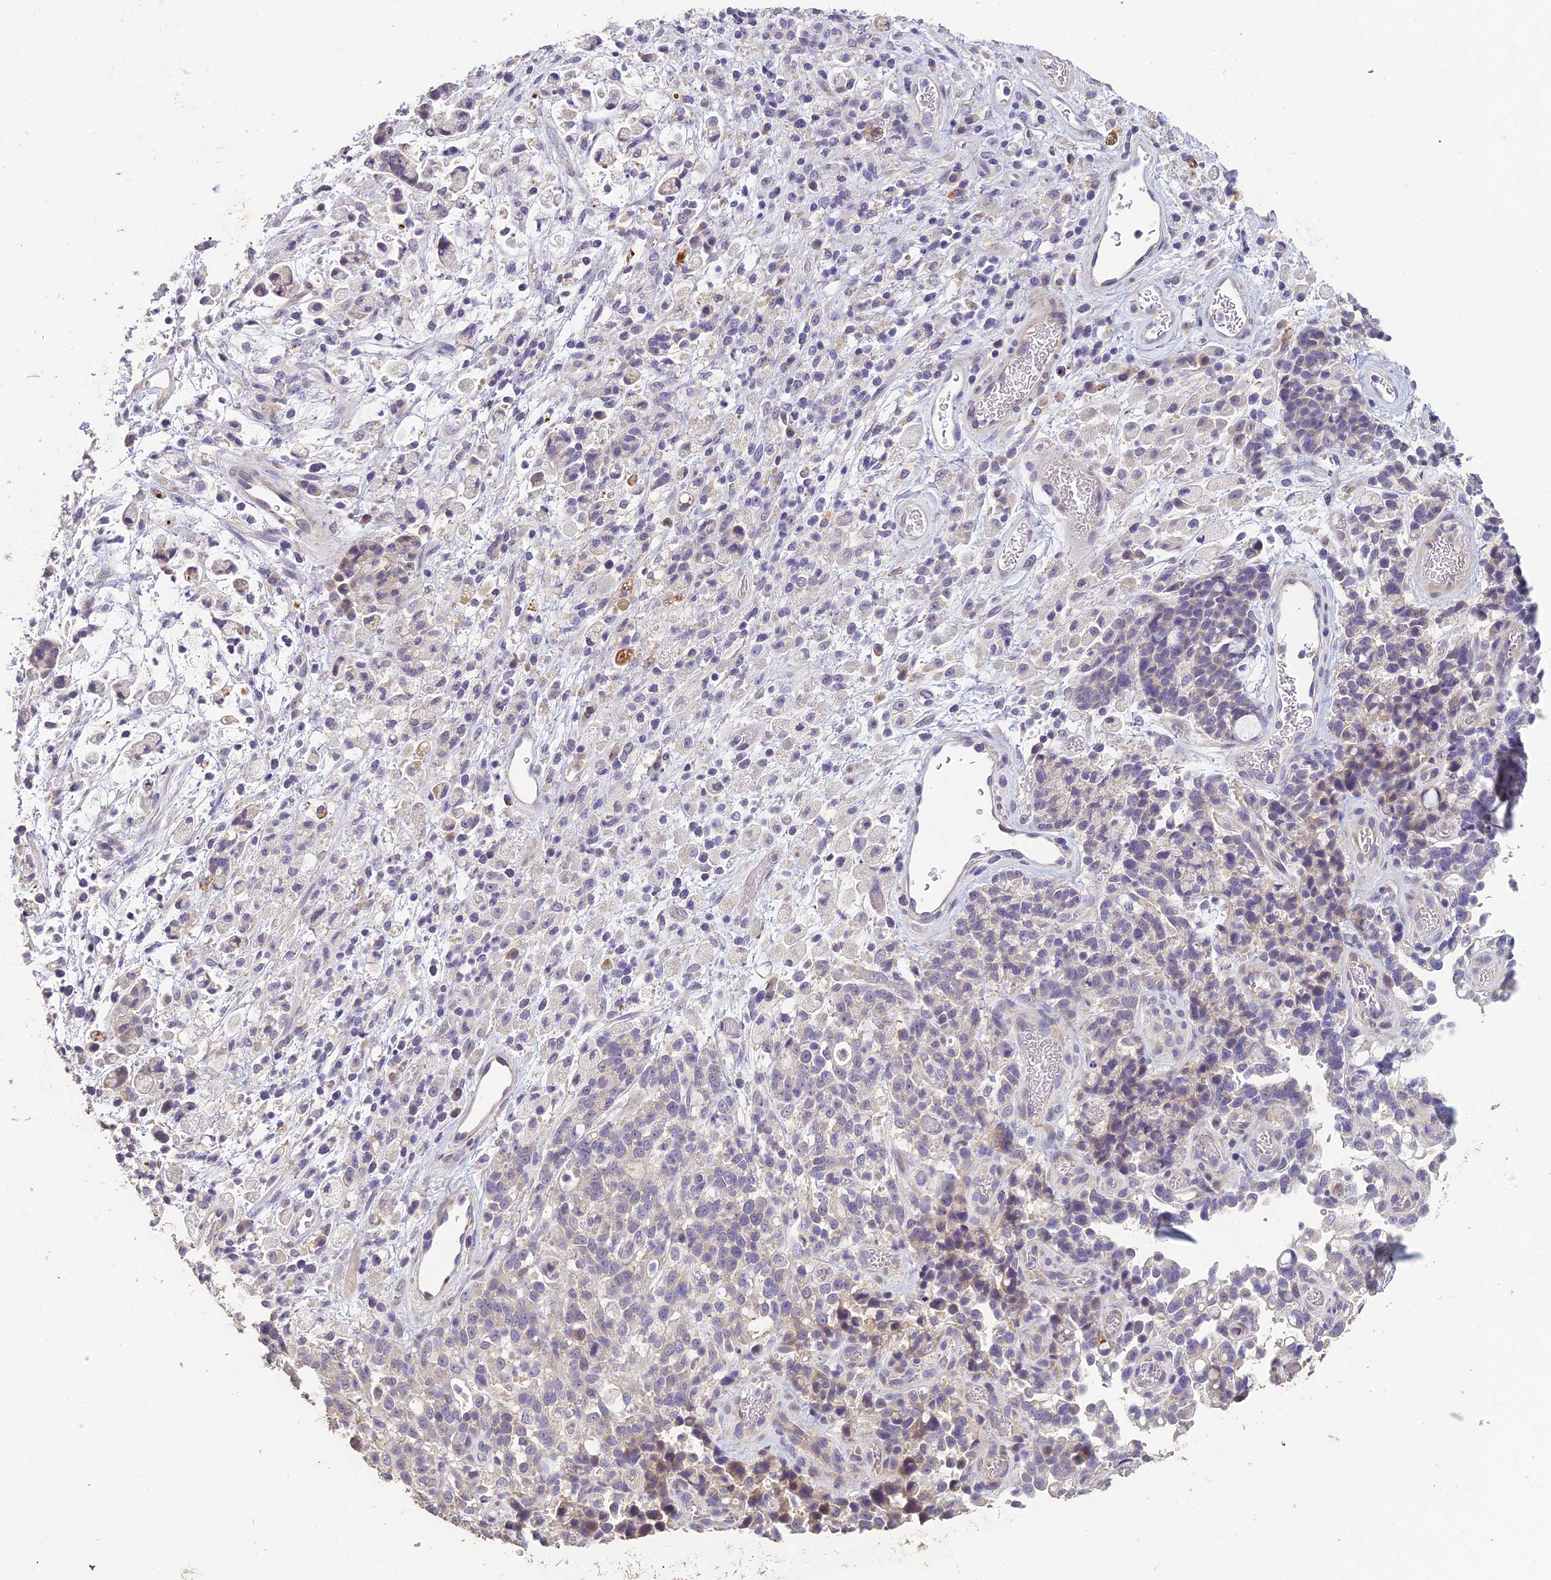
{"staining": {"intensity": "negative", "quantity": "none", "location": "none"}, "tissue": "stomach cancer", "cell_type": "Tumor cells", "image_type": "cancer", "snomed": [{"axis": "morphology", "description": "Adenocarcinoma, NOS"}, {"axis": "topography", "description": "Stomach"}], "caption": "Histopathology image shows no significant protein positivity in tumor cells of stomach adenocarcinoma.", "gene": "CEACAM16", "patient": {"sex": "female", "age": 60}}